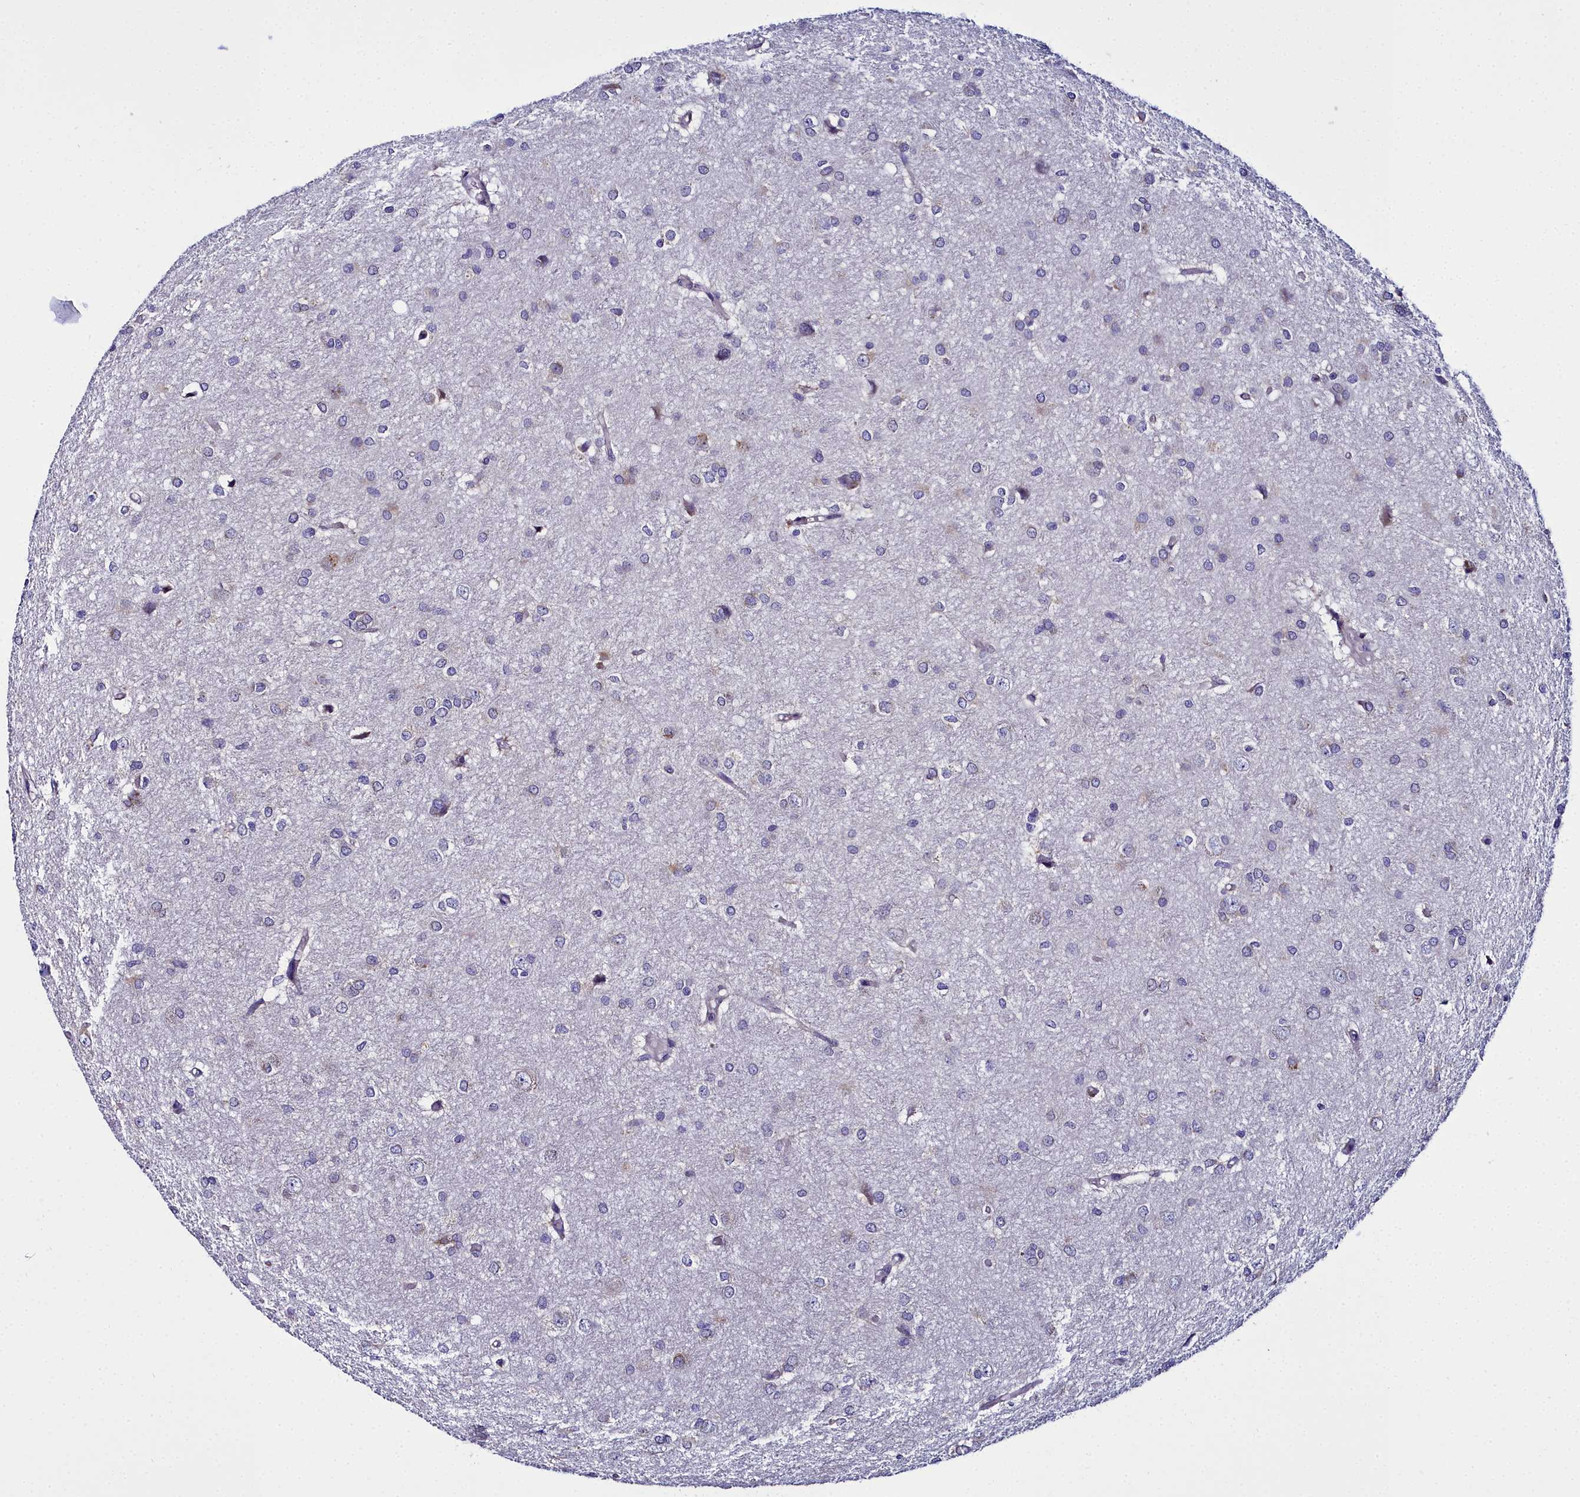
{"staining": {"intensity": "negative", "quantity": "none", "location": "none"}, "tissue": "glioma", "cell_type": "Tumor cells", "image_type": "cancer", "snomed": [{"axis": "morphology", "description": "Glioma, malignant, High grade"}, {"axis": "topography", "description": "Brain"}], "caption": "Malignant glioma (high-grade) was stained to show a protein in brown. There is no significant staining in tumor cells.", "gene": "ELAPOR2", "patient": {"sex": "female", "age": 50}}